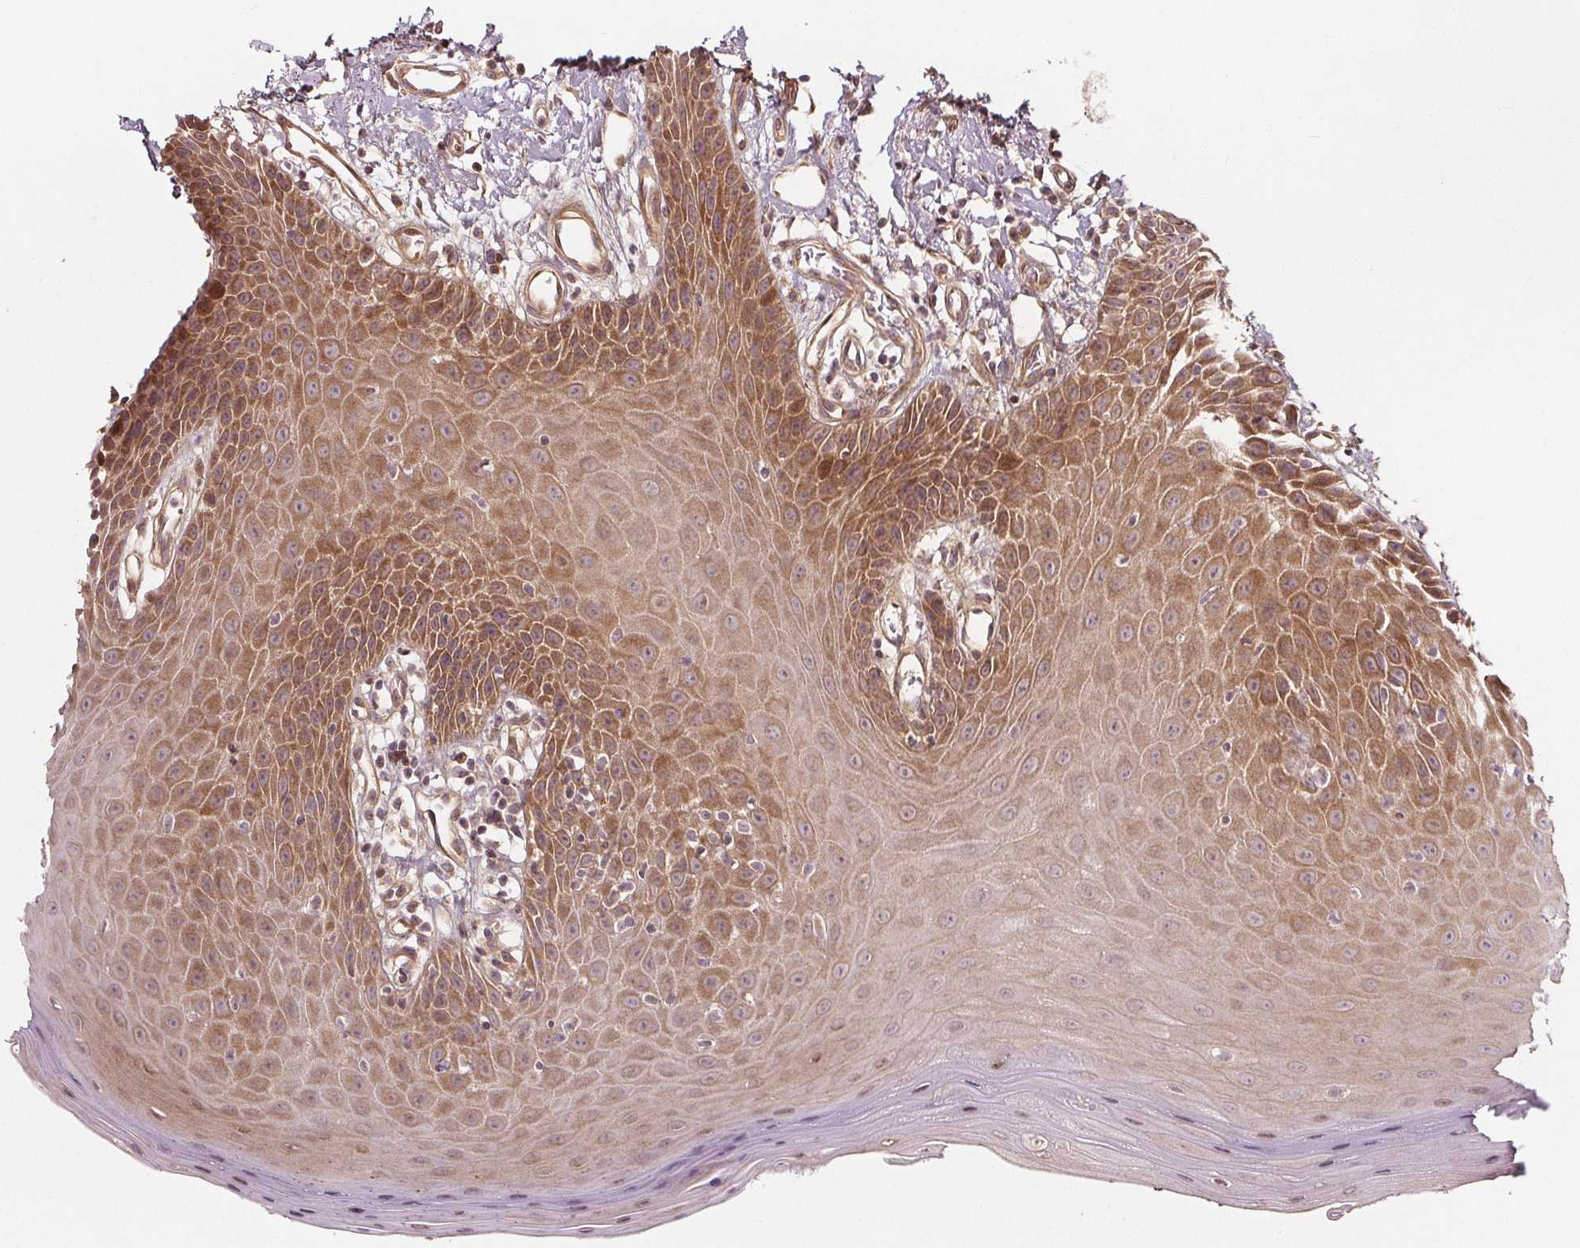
{"staining": {"intensity": "moderate", "quantity": "25%-75%", "location": "cytoplasmic/membranous,nuclear"}, "tissue": "oral mucosa", "cell_type": "Squamous epithelial cells", "image_type": "normal", "snomed": [{"axis": "morphology", "description": "Normal tissue, NOS"}, {"axis": "topography", "description": "Oral tissue"}, {"axis": "topography", "description": "Tounge, NOS"}], "caption": "High-power microscopy captured an immunohistochemistry image of benign oral mucosa, revealing moderate cytoplasmic/membranous,nuclear positivity in approximately 25%-75% of squamous epithelial cells. The protein is shown in brown color, while the nuclei are stained blue.", "gene": "AKT1S1", "patient": {"sex": "female", "age": 59}}